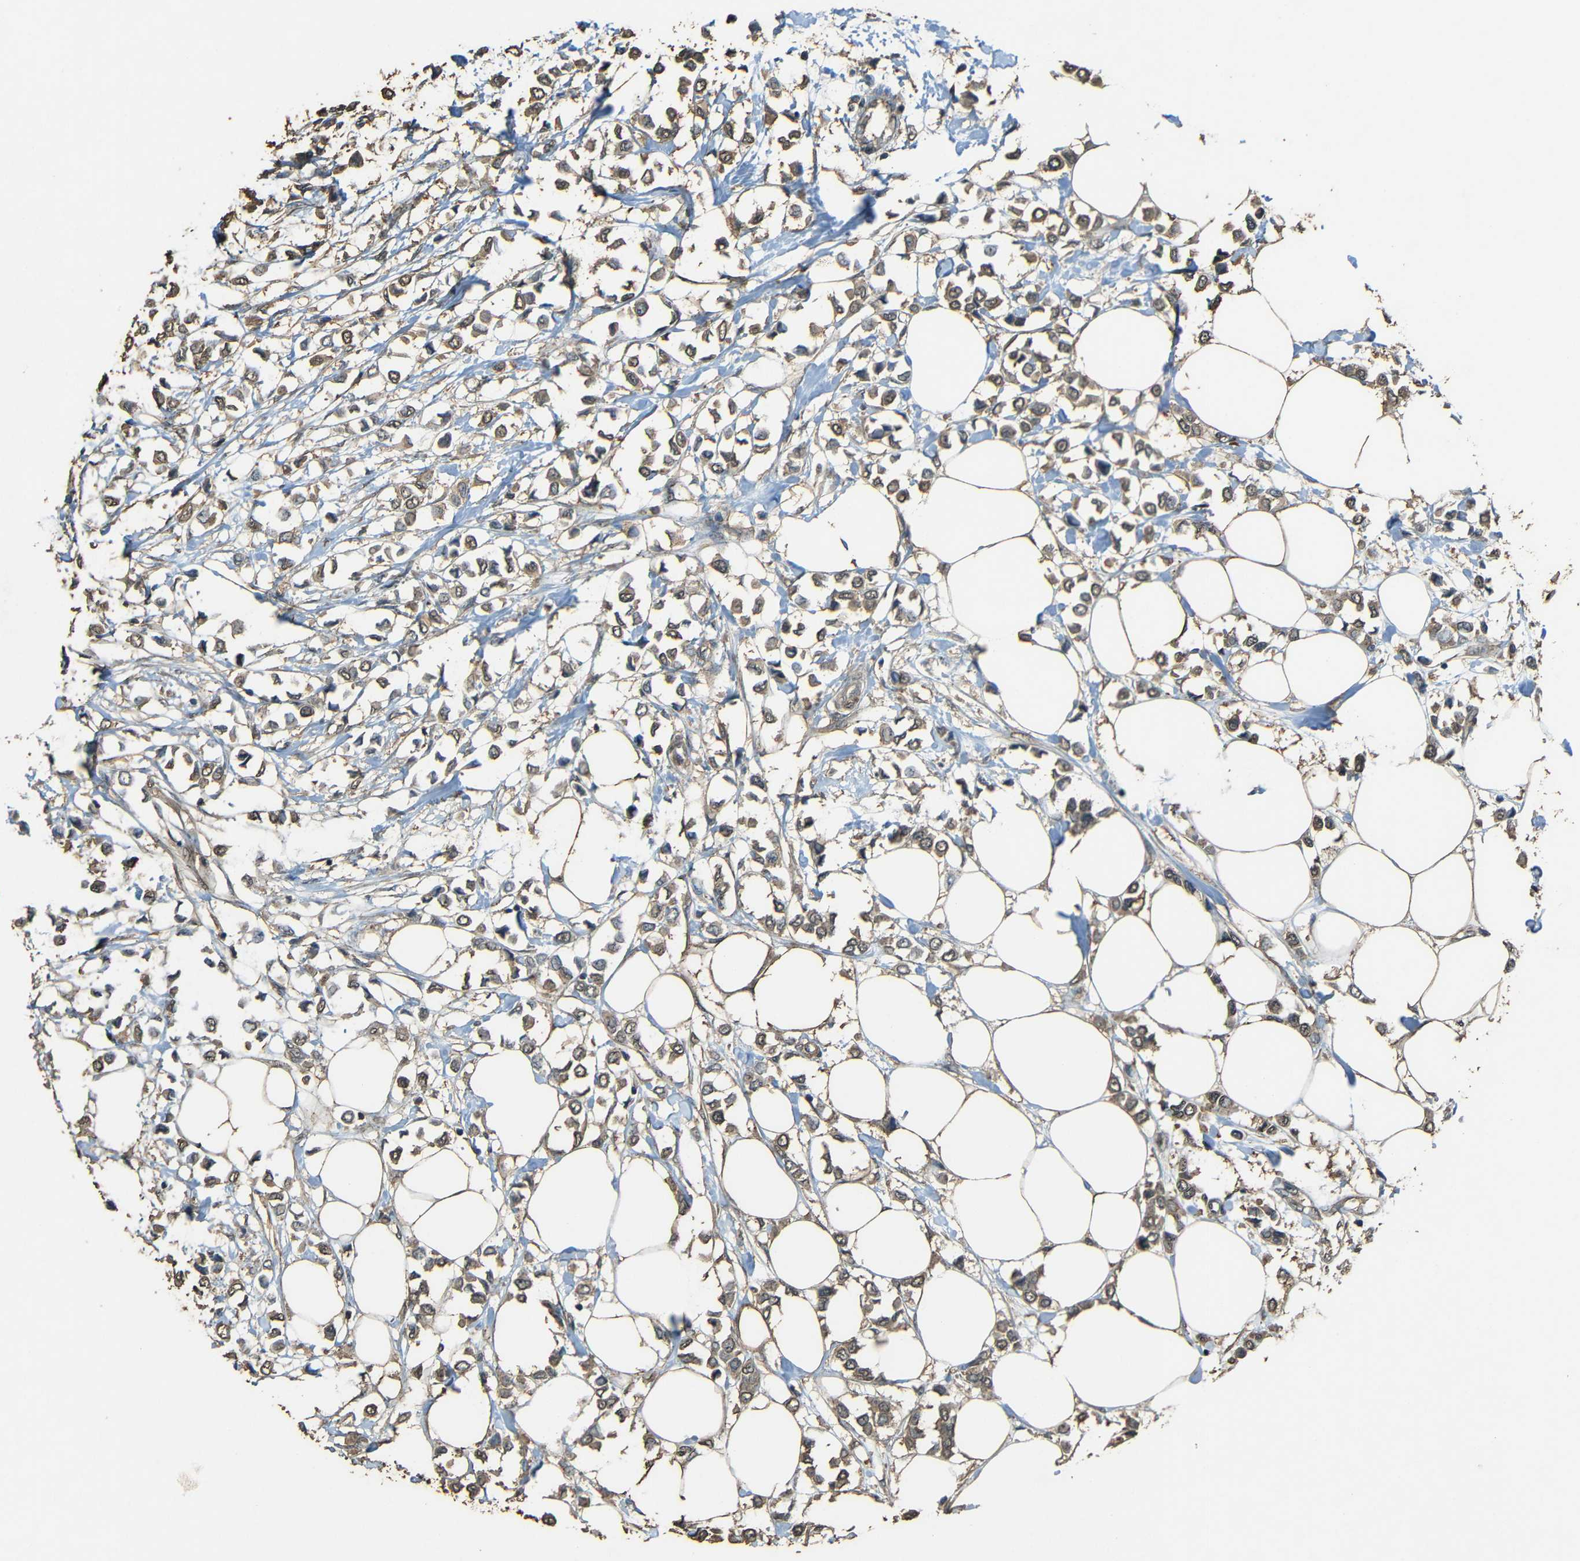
{"staining": {"intensity": "moderate", "quantity": ">75%", "location": "cytoplasmic/membranous"}, "tissue": "breast cancer", "cell_type": "Tumor cells", "image_type": "cancer", "snomed": [{"axis": "morphology", "description": "Lobular carcinoma"}, {"axis": "topography", "description": "Breast"}], "caption": "Human breast cancer (lobular carcinoma) stained with a brown dye demonstrates moderate cytoplasmic/membranous positive staining in approximately >75% of tumor cells.", "gene": "PDE5A", "patient": {"sex": "female", "age": 51}}